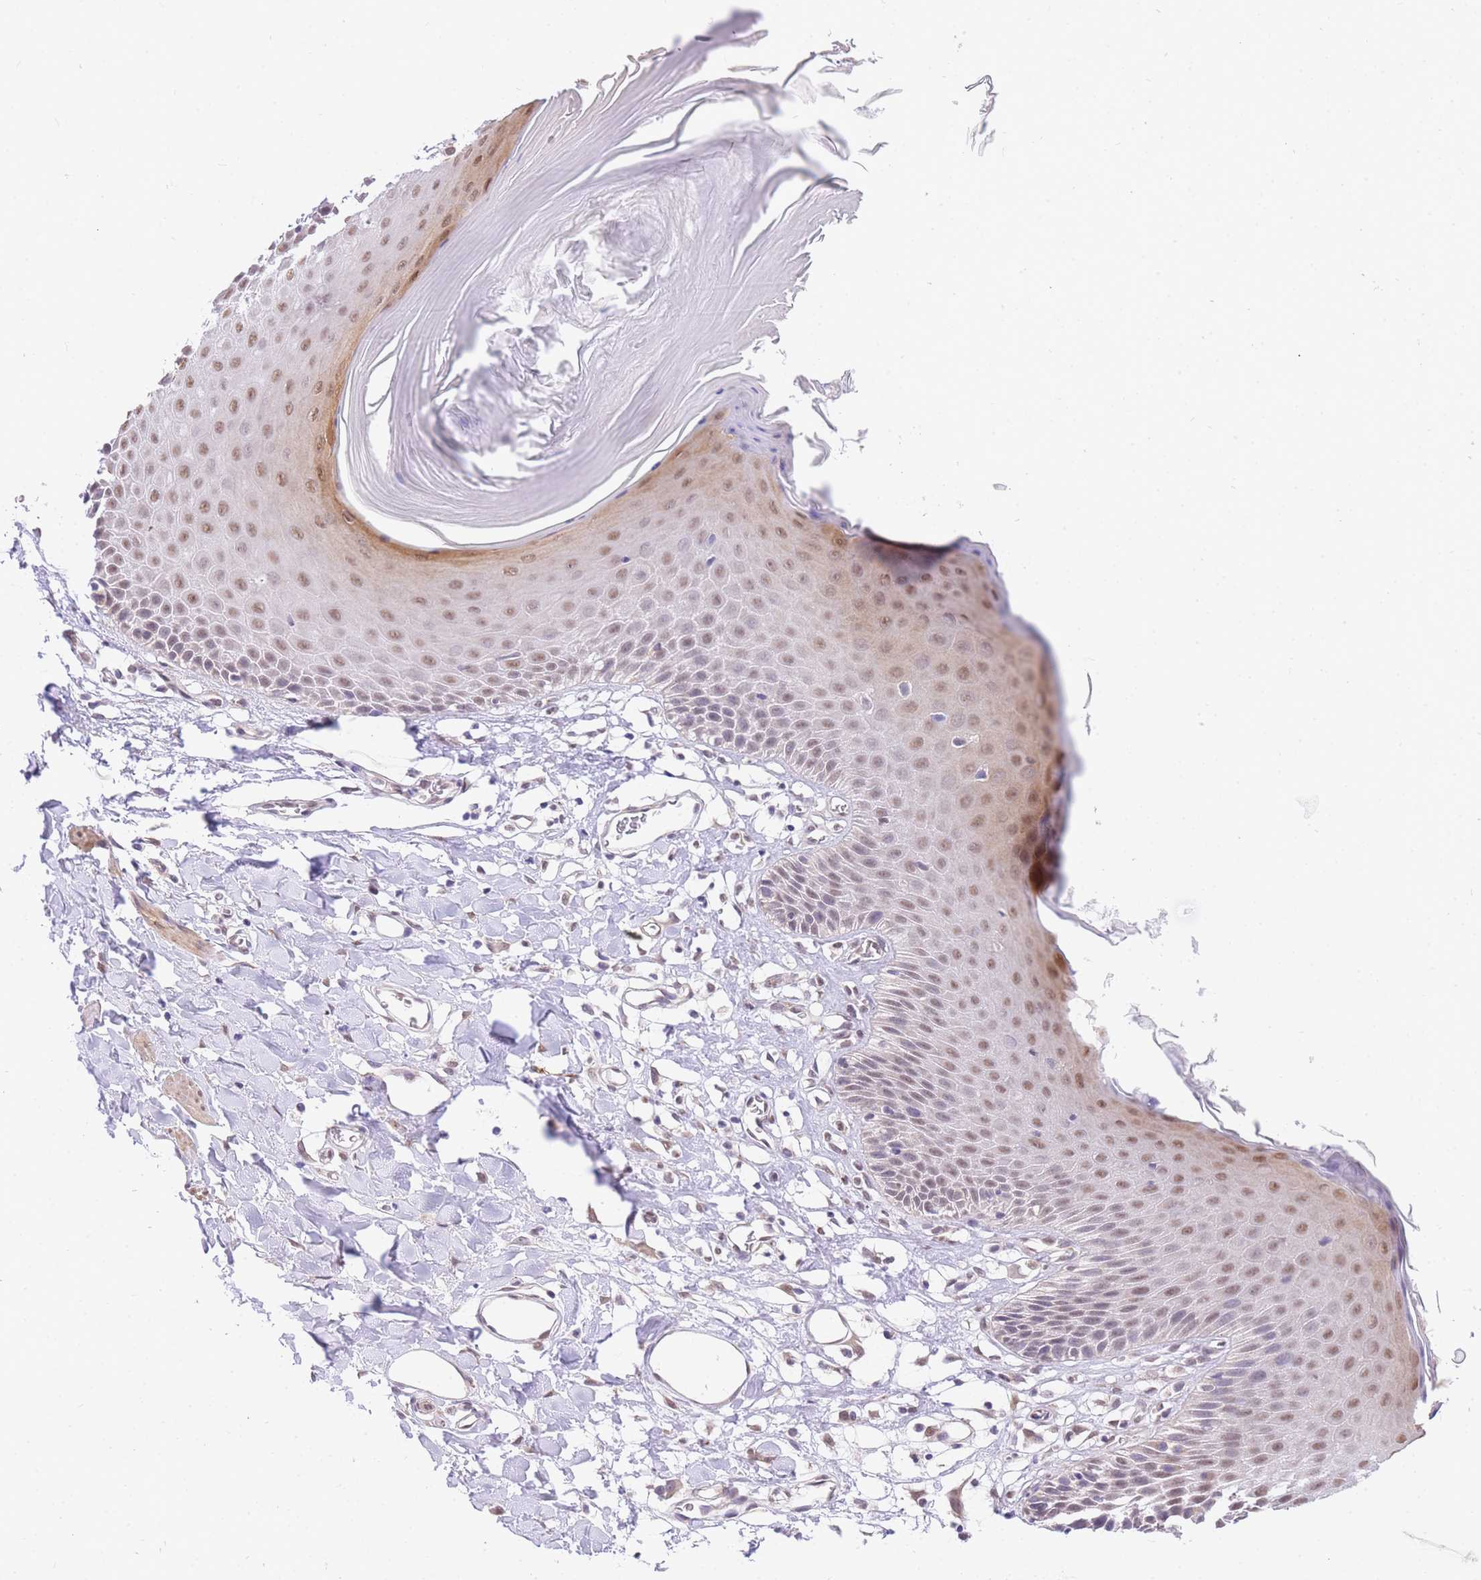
{"staining": {"intensity": "weak", "quantity": "25%-75%", "location": "nuclear"}, "tissue": "skin", "cell_type": "Epidermal cells", "image_type": "normal", "snomed": [{"axis": "morphology", "description": "Normal tissue, NOS"}, {"axis": "topography", "description": "Vulva"}], "caption": "The photomicrograph demonstrates staining of benign skin, revealing weak nuclear protein expression (brown color) within epidermal cells. Nuclei are stained in blue.", "gene": "S100PBP", "patient": {"sex": "female", "age": 68}}